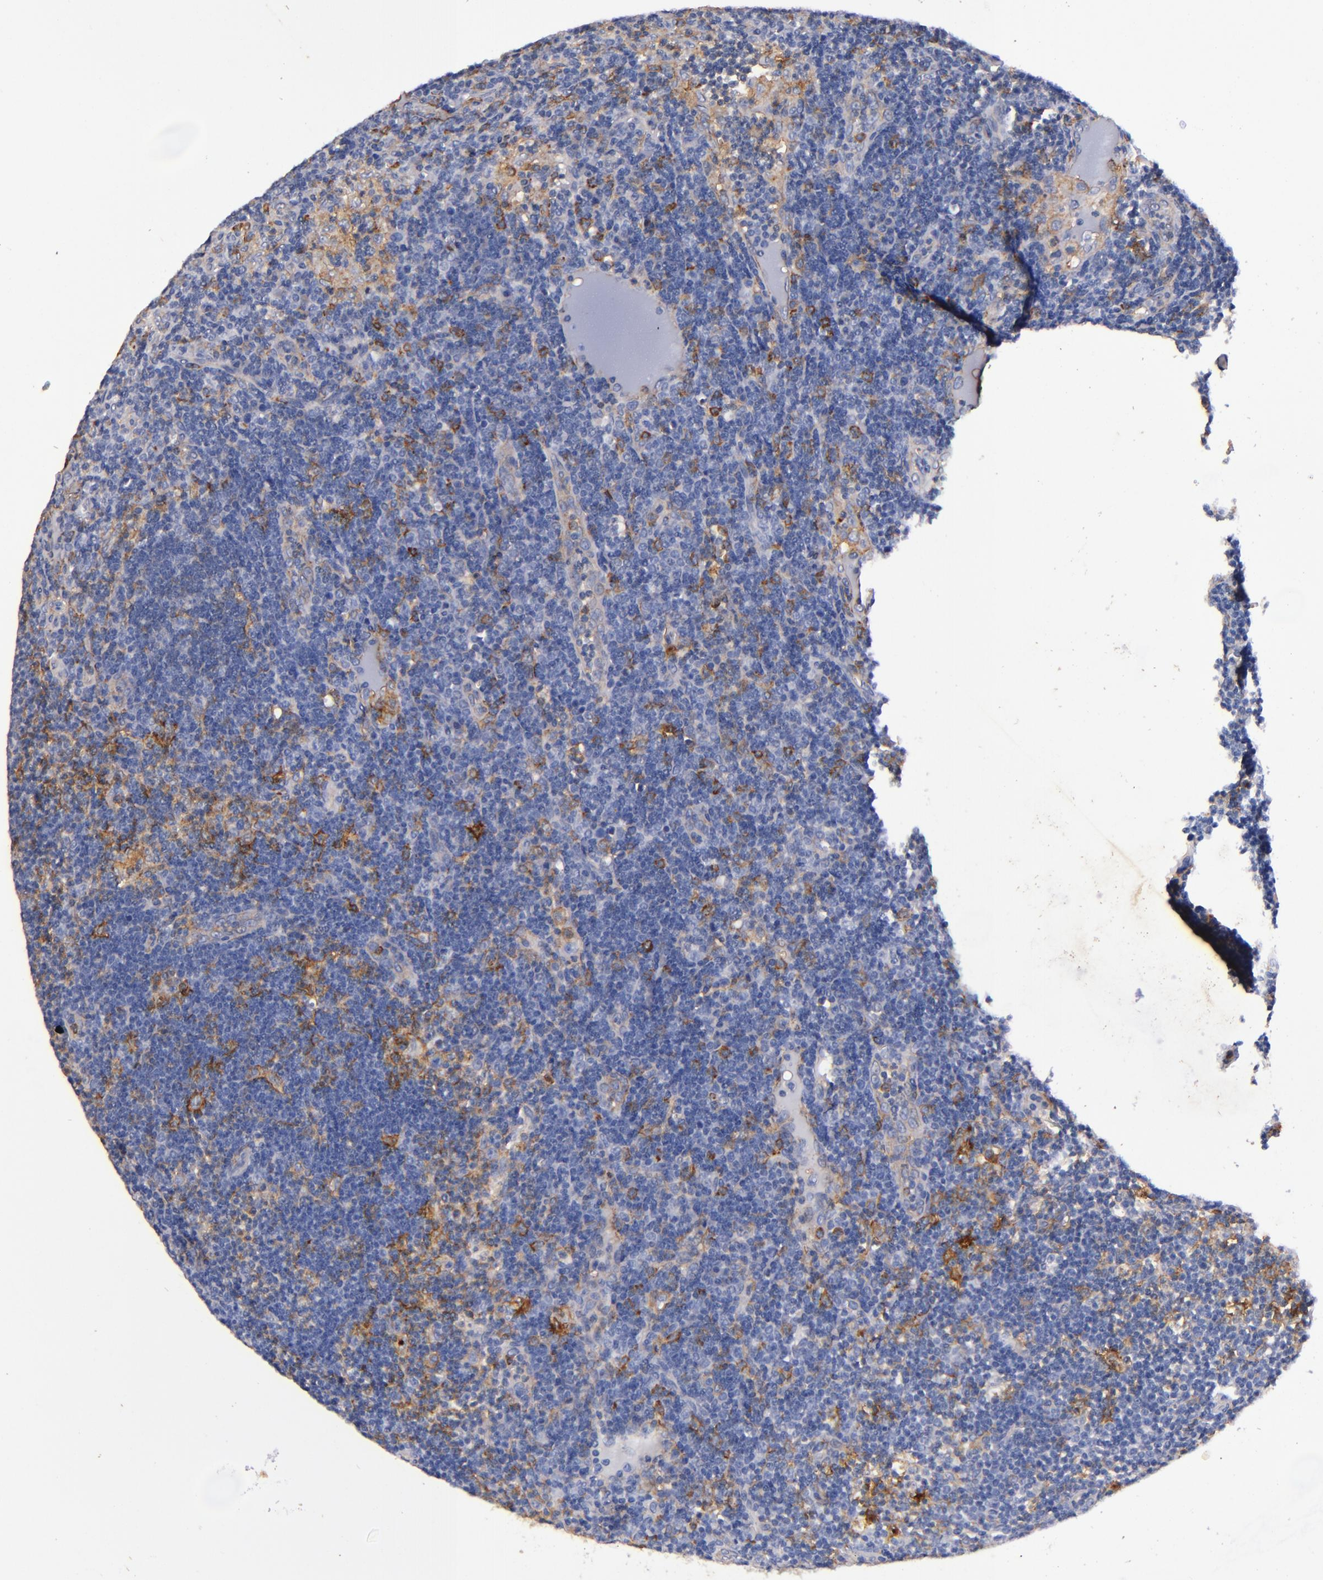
{"staining": {"intensity": "strong", "quantity": "<25%", "location": "cytoplasmic/membranous"}, "tissue": "lymph node", "cell_type": "Non-germinal center cells", "image_type": "normal", "snomed": [{"axis": "morphology", "description": "Normal tissue, NOS"}, {"axis": "morphology", "description": "Inflammation, NOS"}, {"axis": "topography", "description": "Lymph node"}, {"axis": "topography", "description": "Salivary gland"}], "caption": "Benign lymph node was stained to show a protein in brown. There is medium levels of strong cytoplasmic/membranous expression in approximately <25% of non-germinal center cells.", "gene": "SIRPA", "patient": {"sex": "male", "age": 3}}